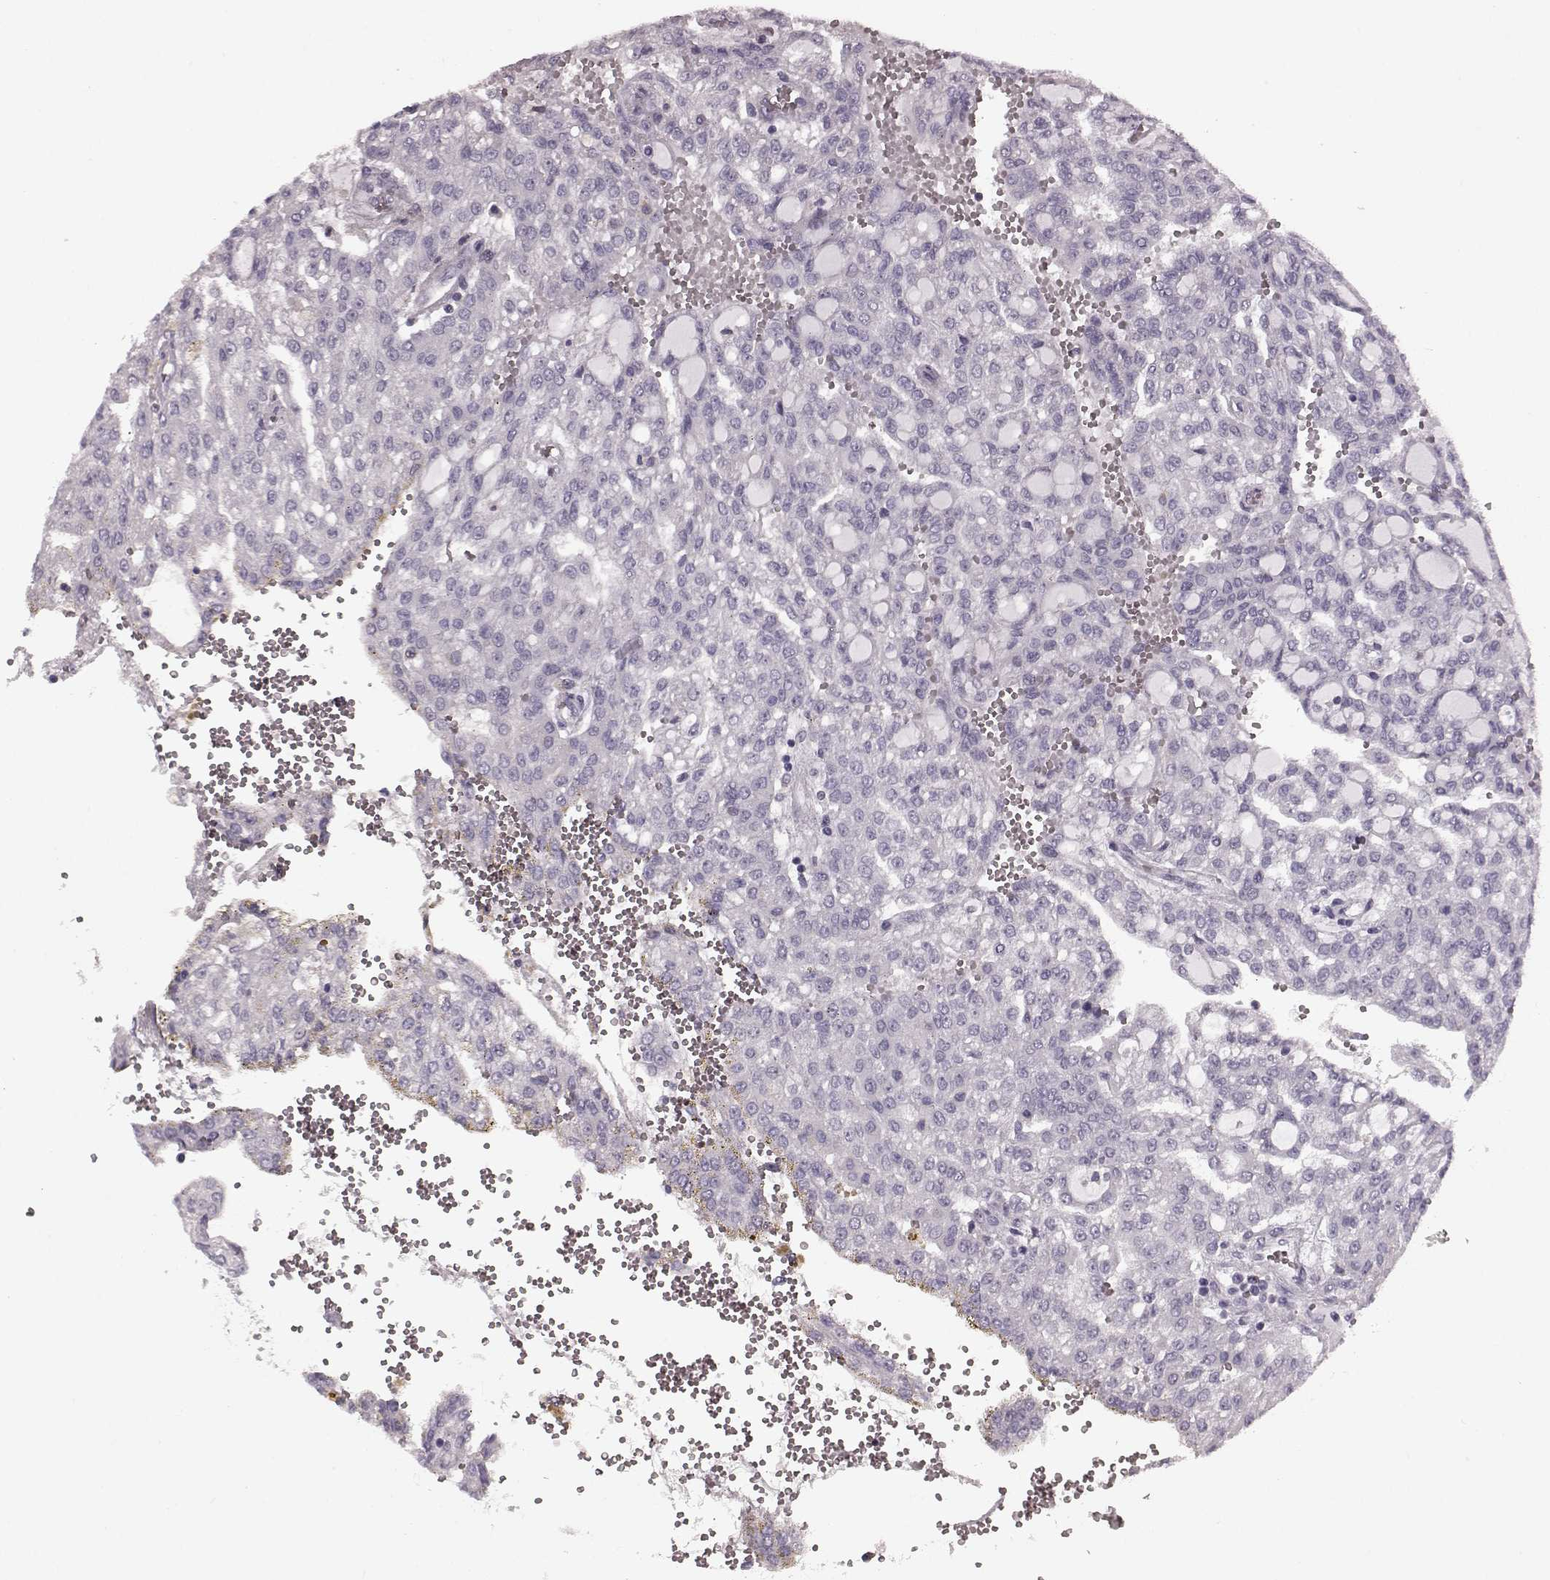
{"staining": {"intensity": "negative", "quantity": "none", "location": "none"}, "tissue": "renal cancer", "cell_type": "Tumor cells", "image_type": "cancer", "snomed": [{"axis": "morphology", "description": "Adenocarcinoma, NOS"}, {"axis": "topography", "description": "Kidney"}], "caption": "Immunohistochemical staining of renal cancer (adenocarcinoma) shows no significant expression in tumor cells.", "gene": "CST7", "patient": {"sex": "male", "age": 63}}